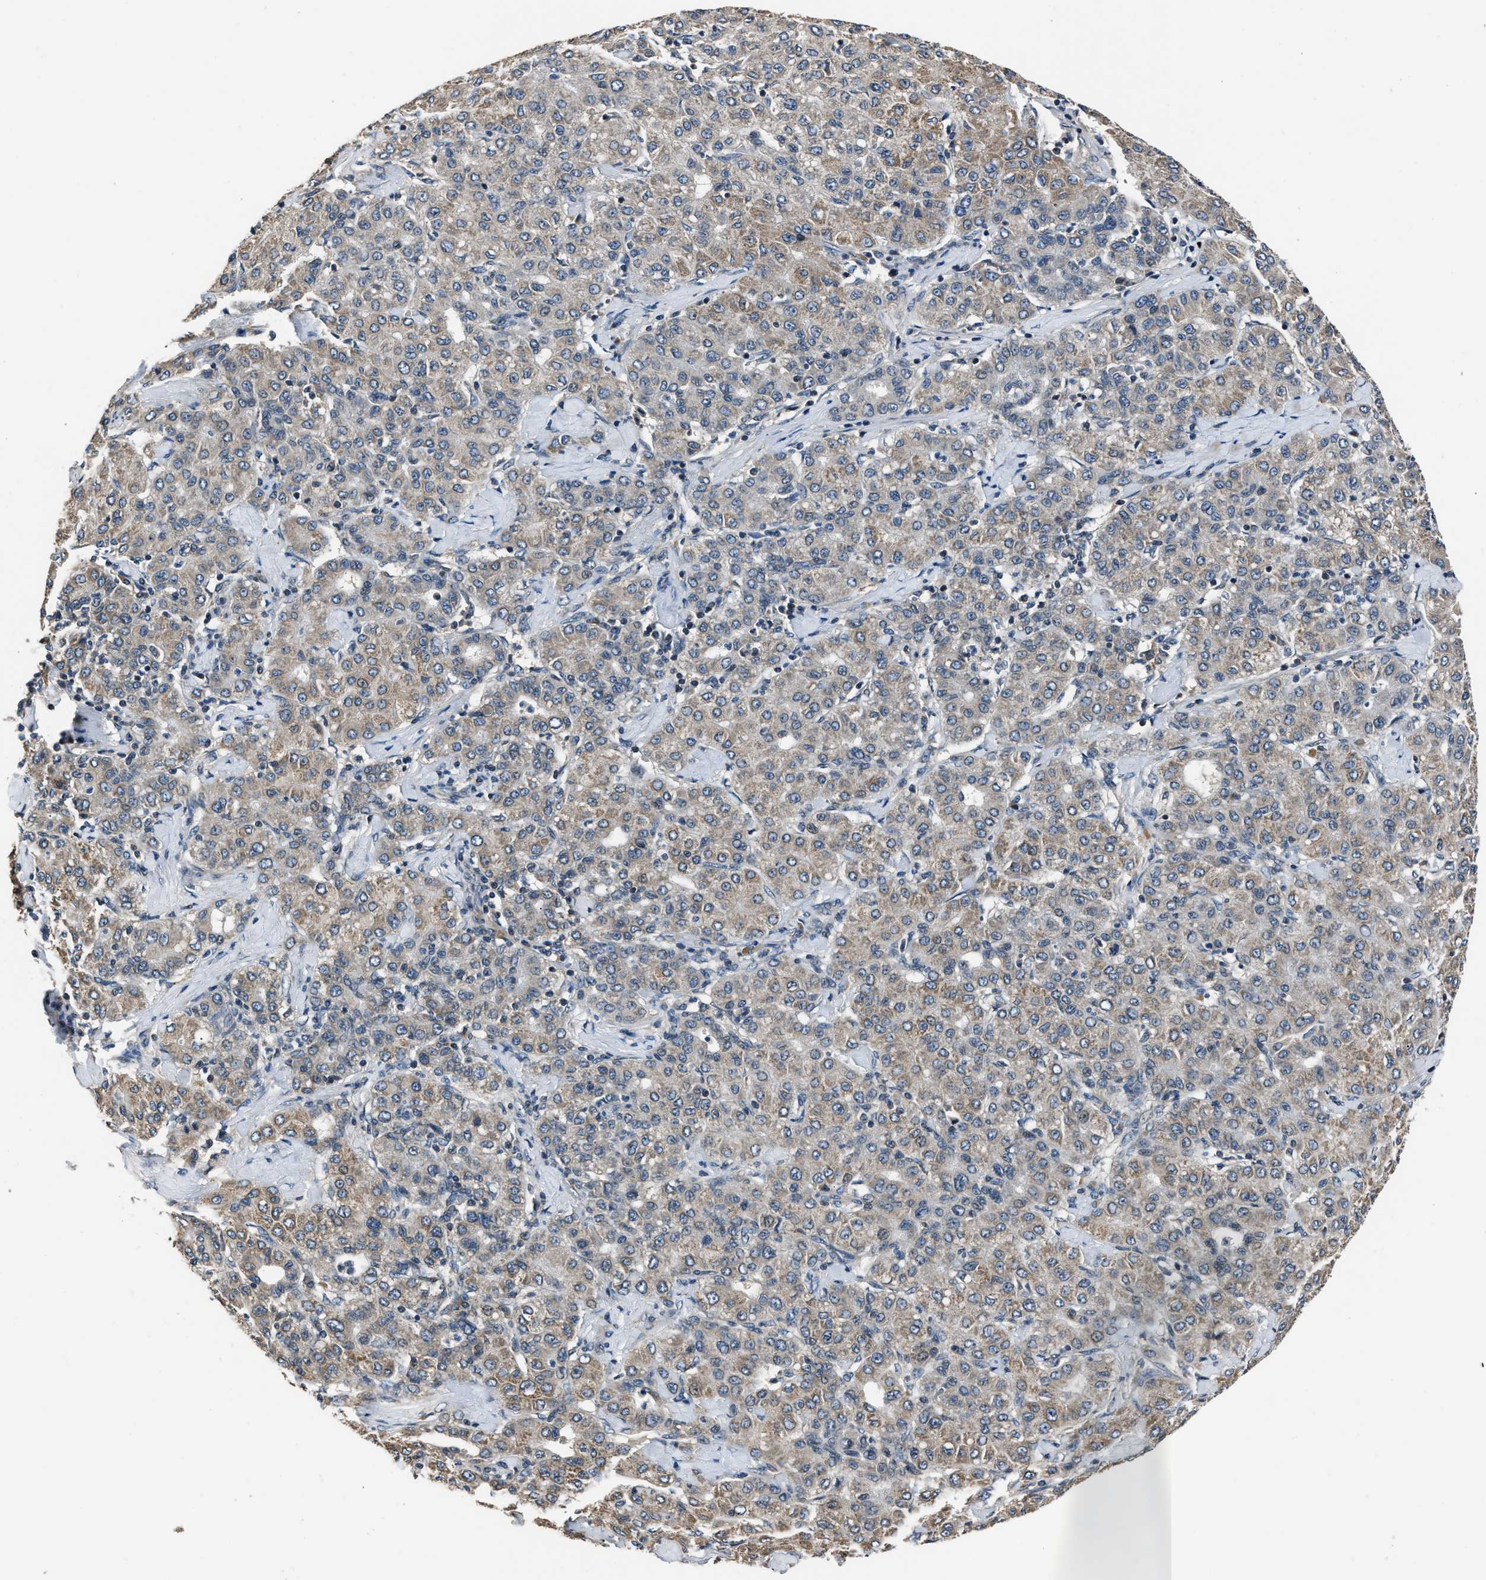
{"staining": {"intensity": "weak", "quantity": "25%-75%", "location": "cytoplasmic/membranous"}, "tissue": "liver cancer", "cell_type": "Tumor cells", "image_type": "cancer", "snomed": [{"axis": "morphology", "description": "Carcinoma, Hepatocellular, NOS"}, {"axis": "topography", "description": "Liver"}], "caption": "Hepatocellular carcinoma (liver) stained for a protein exhibits weak cytoplasmic/membranous positivity in tumor cells.", "gene": "TNRC18", "patient": {"sex": "male", "age": 65}}